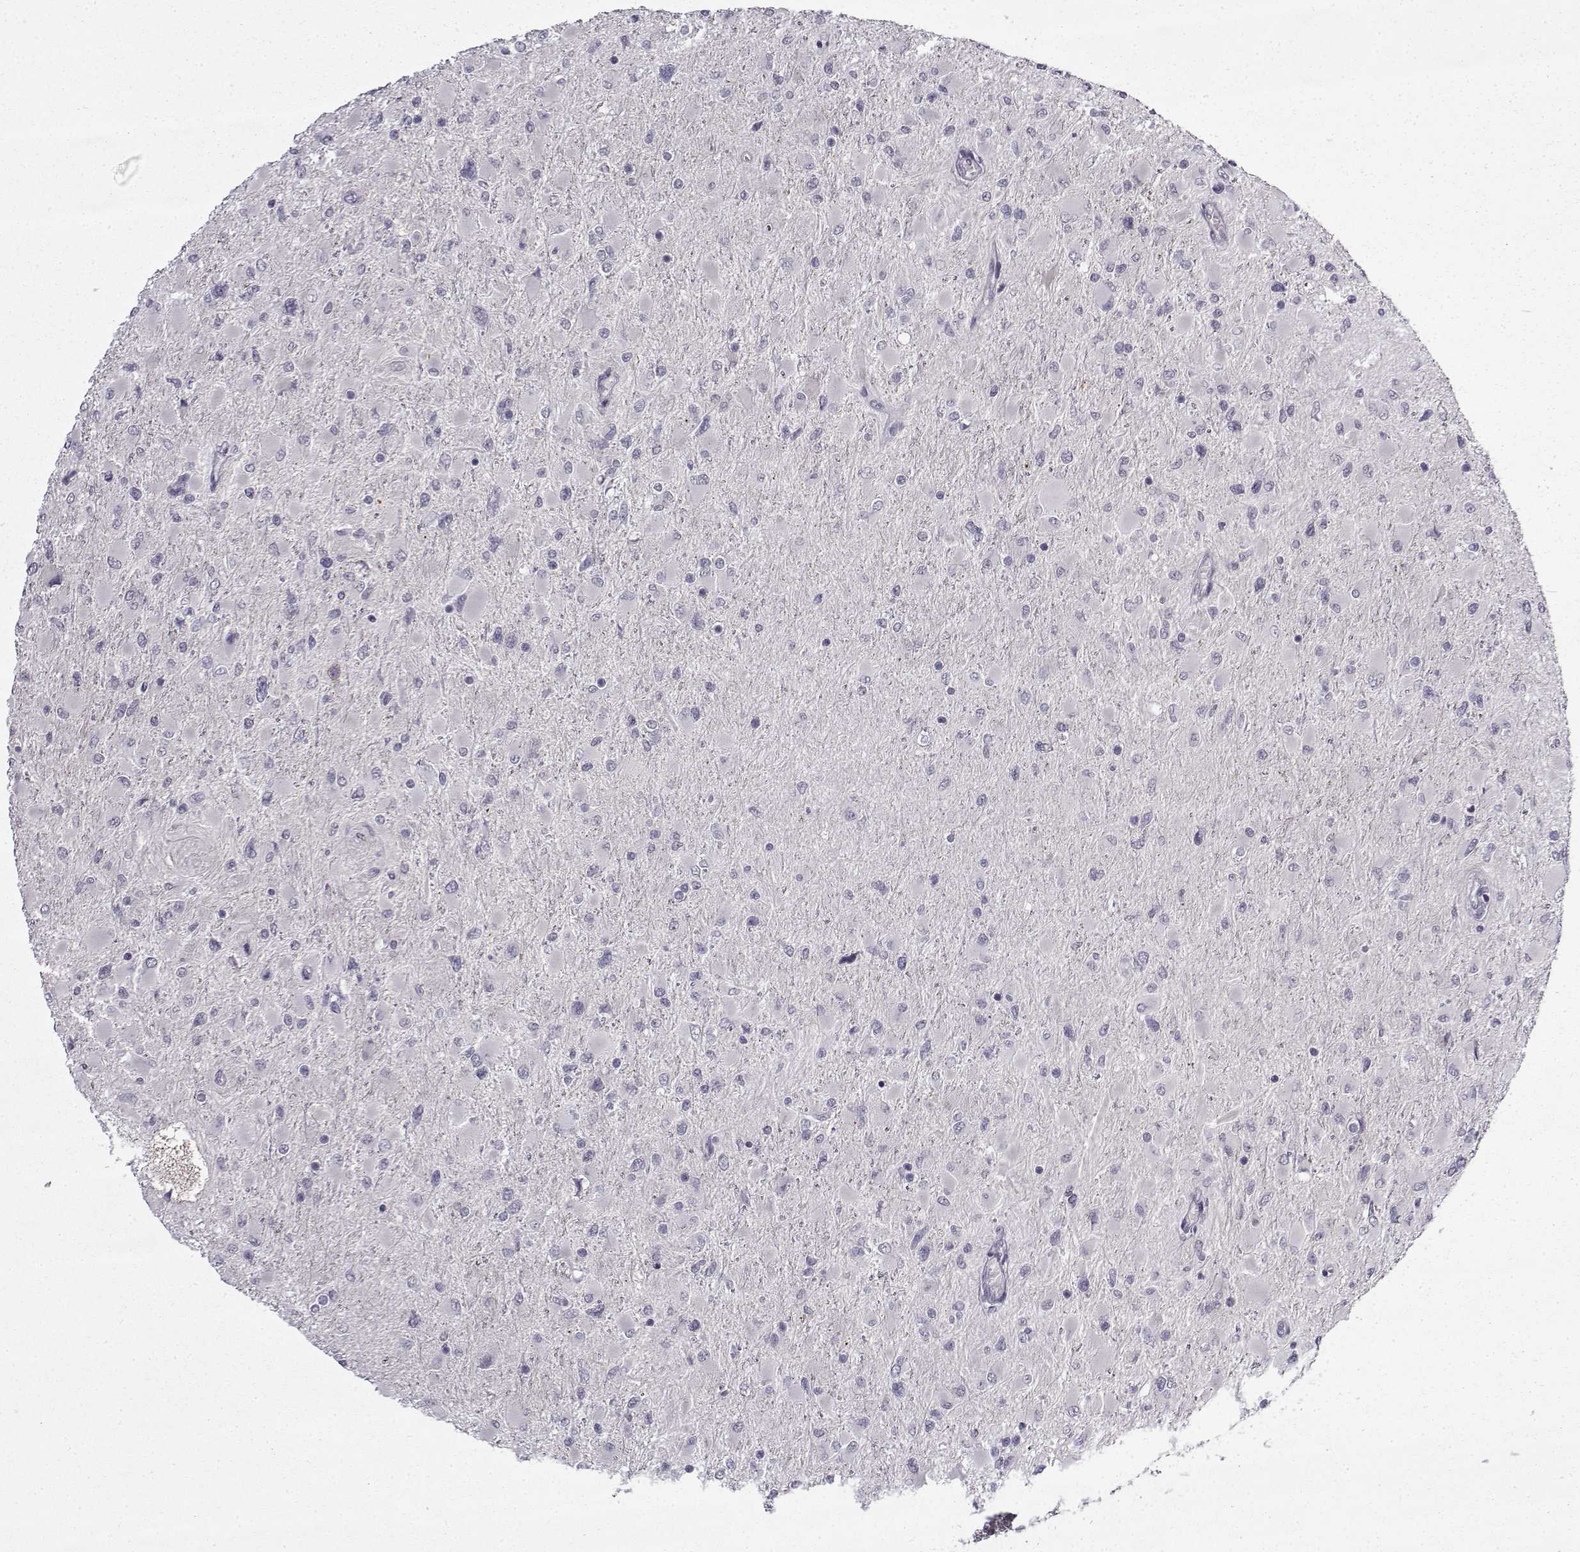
{"staining": {"intensity": "negative", "quantity": "none", "location": "none"}, "tissue": "glioma", "cell_type": "Tumor cells", "image_type": "cancer", "snomed": [{"axis": "morphology", "description": "Glioma, malignant, High grade"}, {"axis": "topography", "description": "Cerebral cortex"}], "caption": "An image of glioma stained for a protein shows no brown staining in tumor cells.", "gene": "SNCA", "patient": {"sex": "female", "age": 36}}